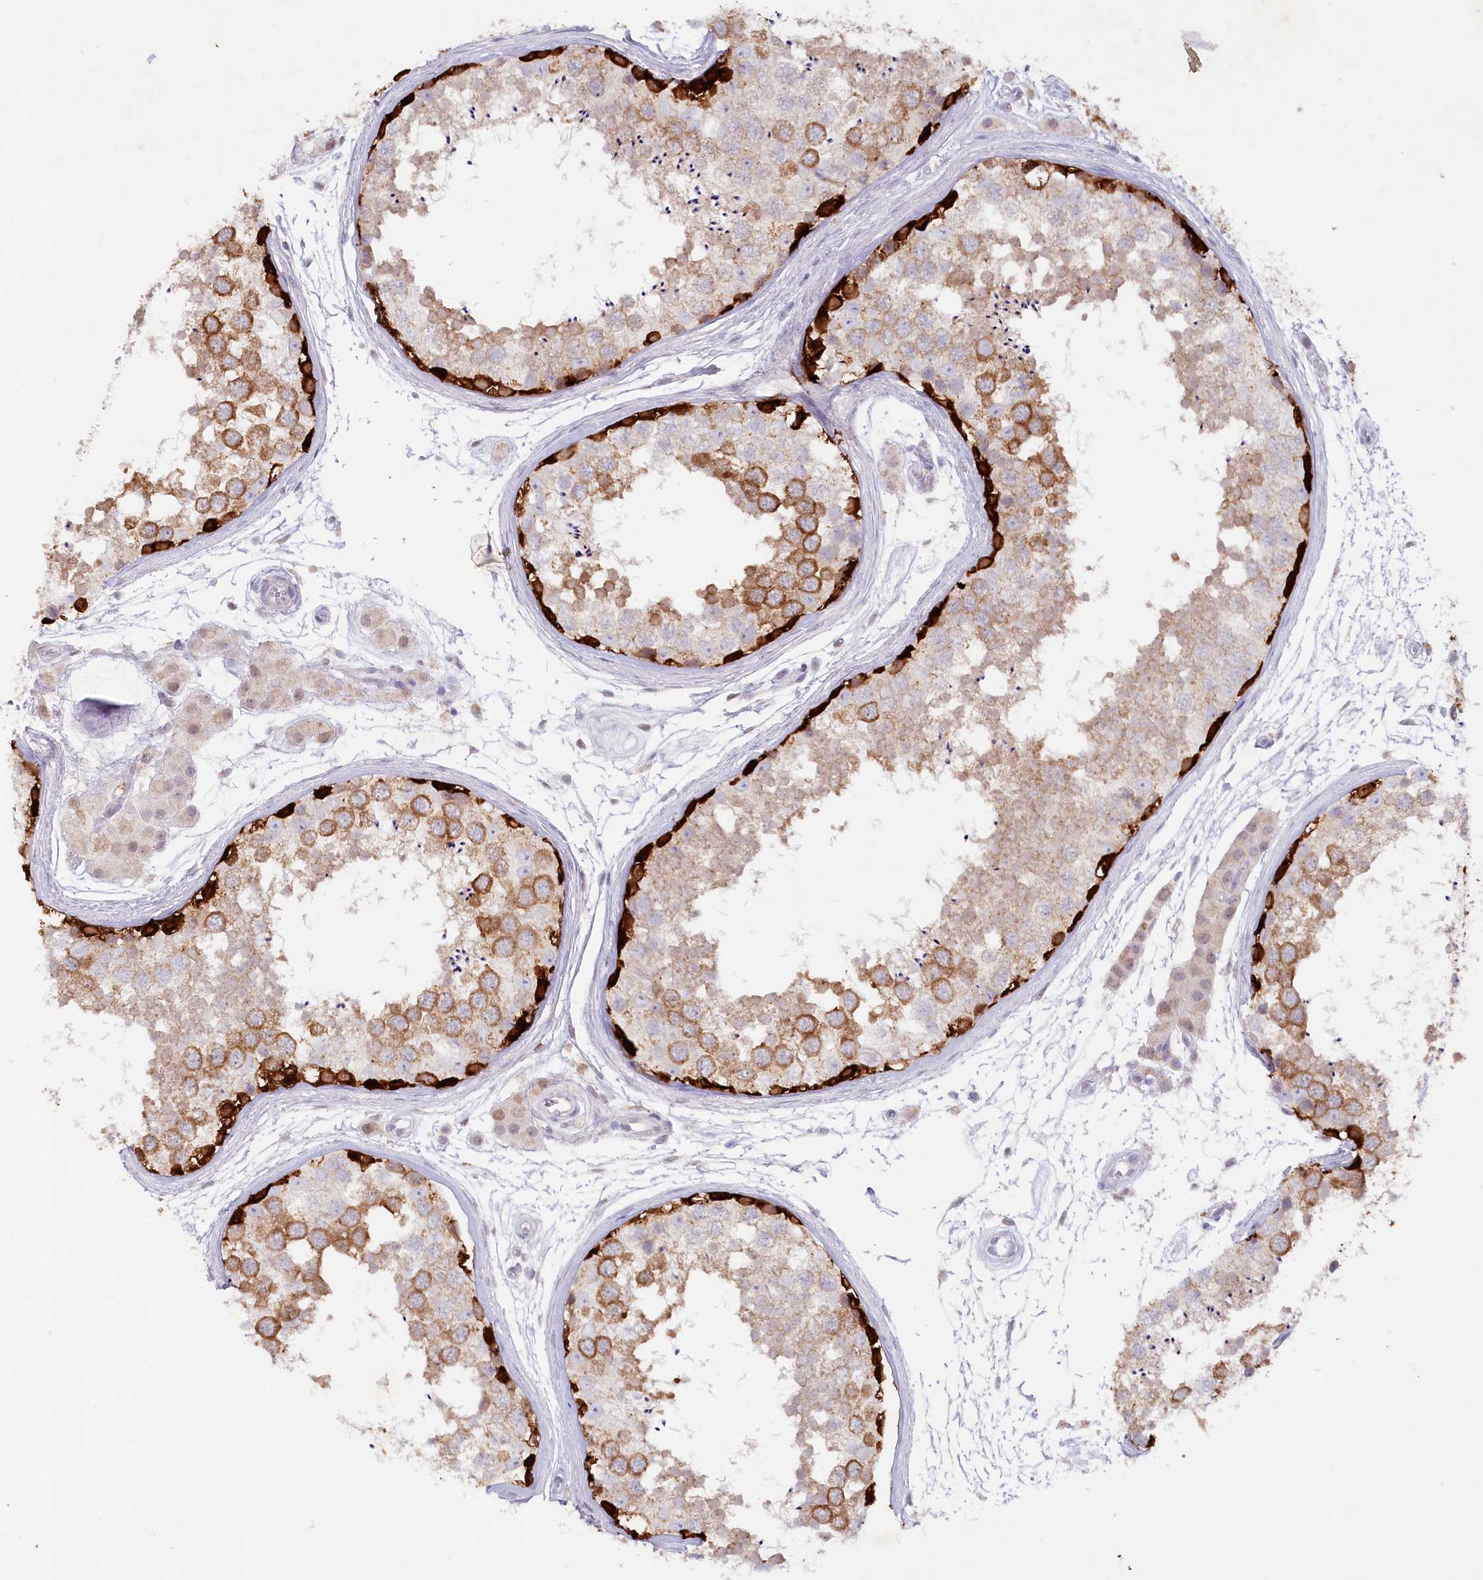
{"staining": {"intensity": "strong", "quantity": "25%-75%", "location": "cytoplasmic/membranous"}, "tissue": "testis", "cell_type": "Cells in seminiferous ducts", "image_type": "normal", "snomed": [{"axis": "morphology", "description": "Normal tissue, NOS"}, {"axis": "topography", "description": "Testis"}], "caption": "A high amount of strong cytoplasmic/membranous positivity is appreciated in about 25%-75% of cells in seminiferous ducts in benign testis. (Brightfield microscopy of DAB IHC at high magnification).", "gene": "PSAPL1", "patient": {"sex": "male", "age": 56}}